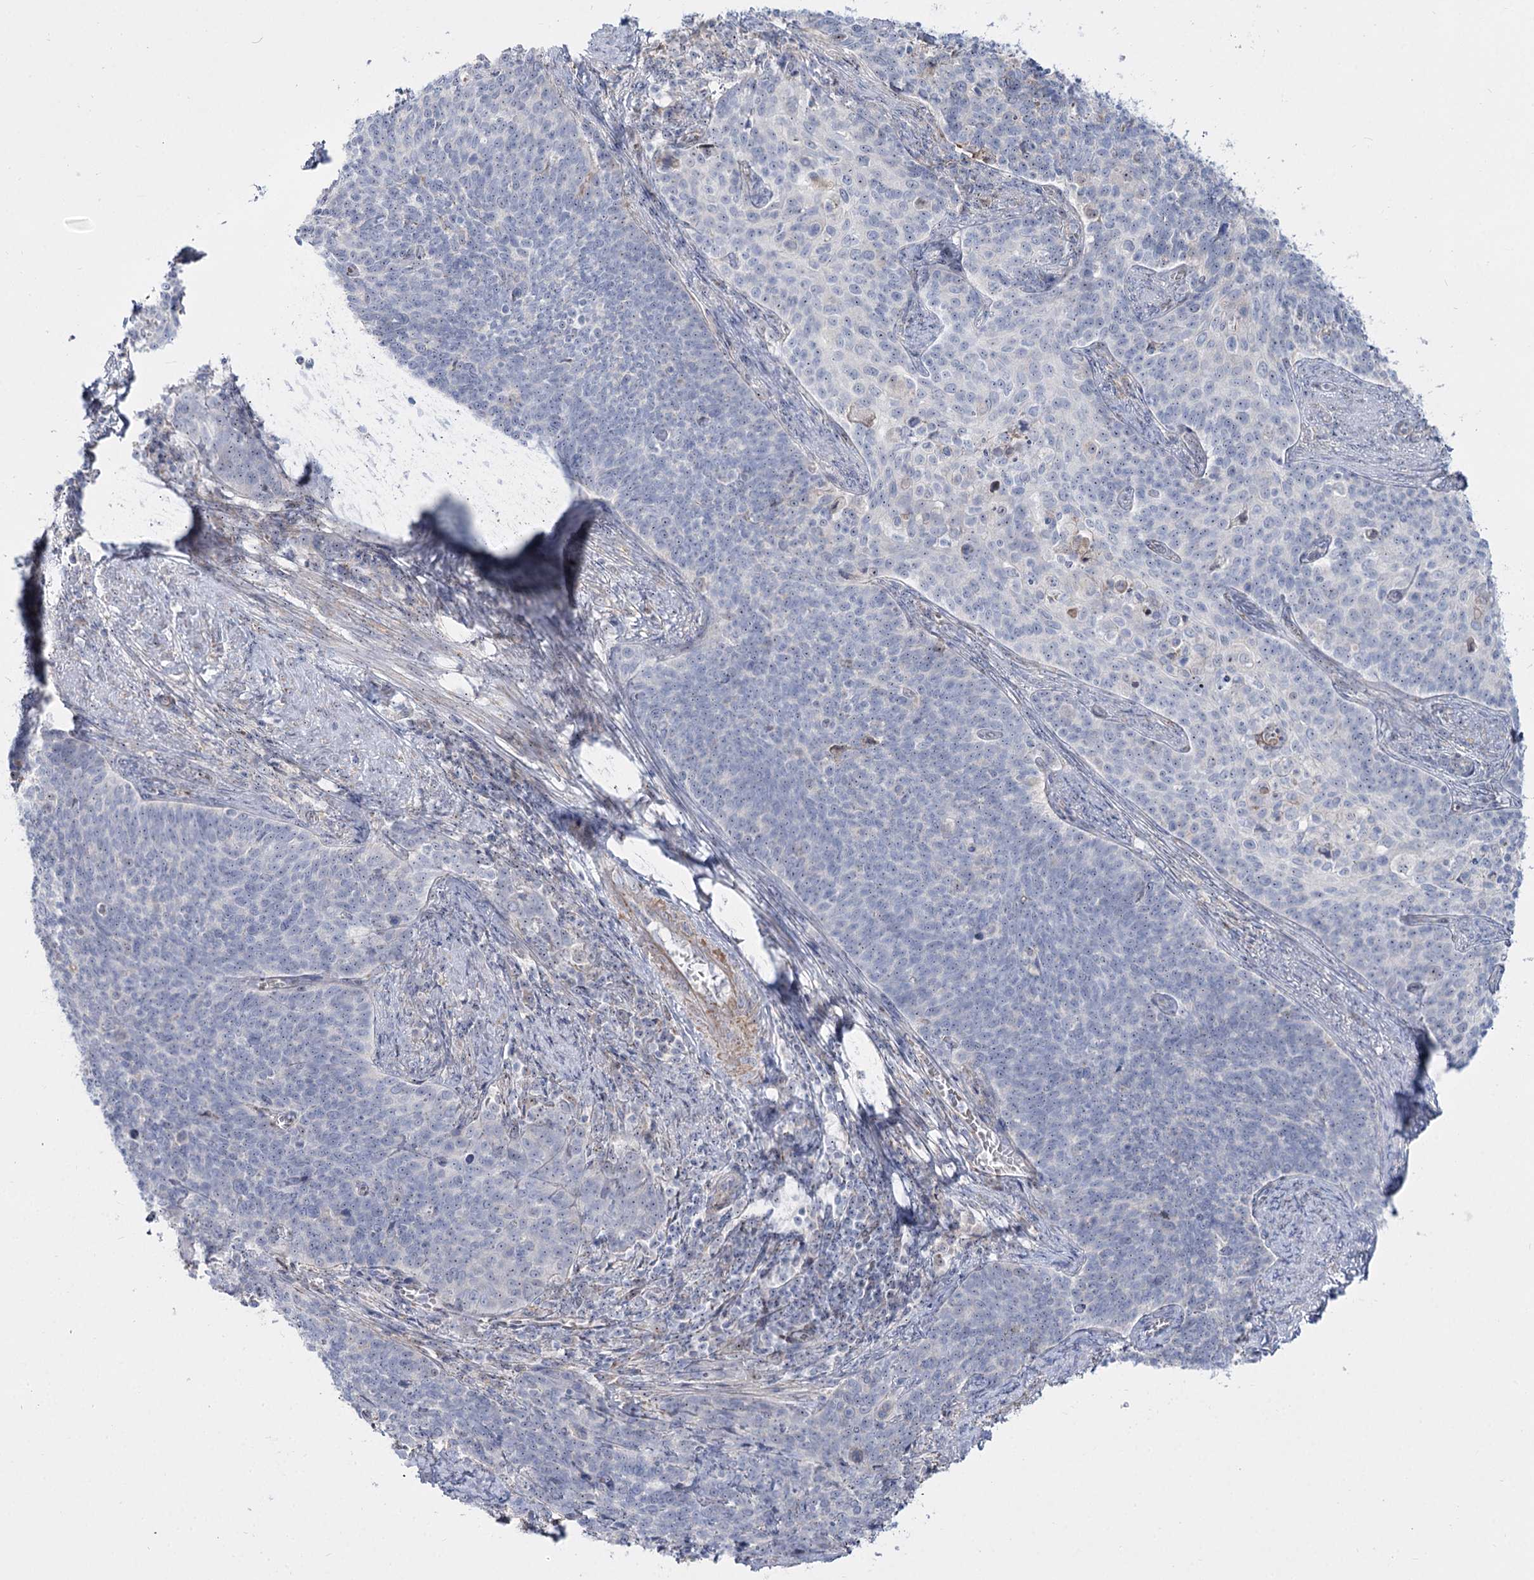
{"staining": {"intensity": "negative", "quantity": "none", "location": "none"}, "tissue": "cervical cancer", "cell_type": "Tumor cells", "image_type": "cancer", "snomed": [{"axis": "morphology", "description": "Squamous cell carcinoma, NOS"}, {"axis": "topography", "description": "Cervix"}], "caption": "The micrograph displays no staining of tumor cells in cervical squamous cell carcinoma.", "gene": "SUOX", "patient": {"sex": "female", "age": 39}}